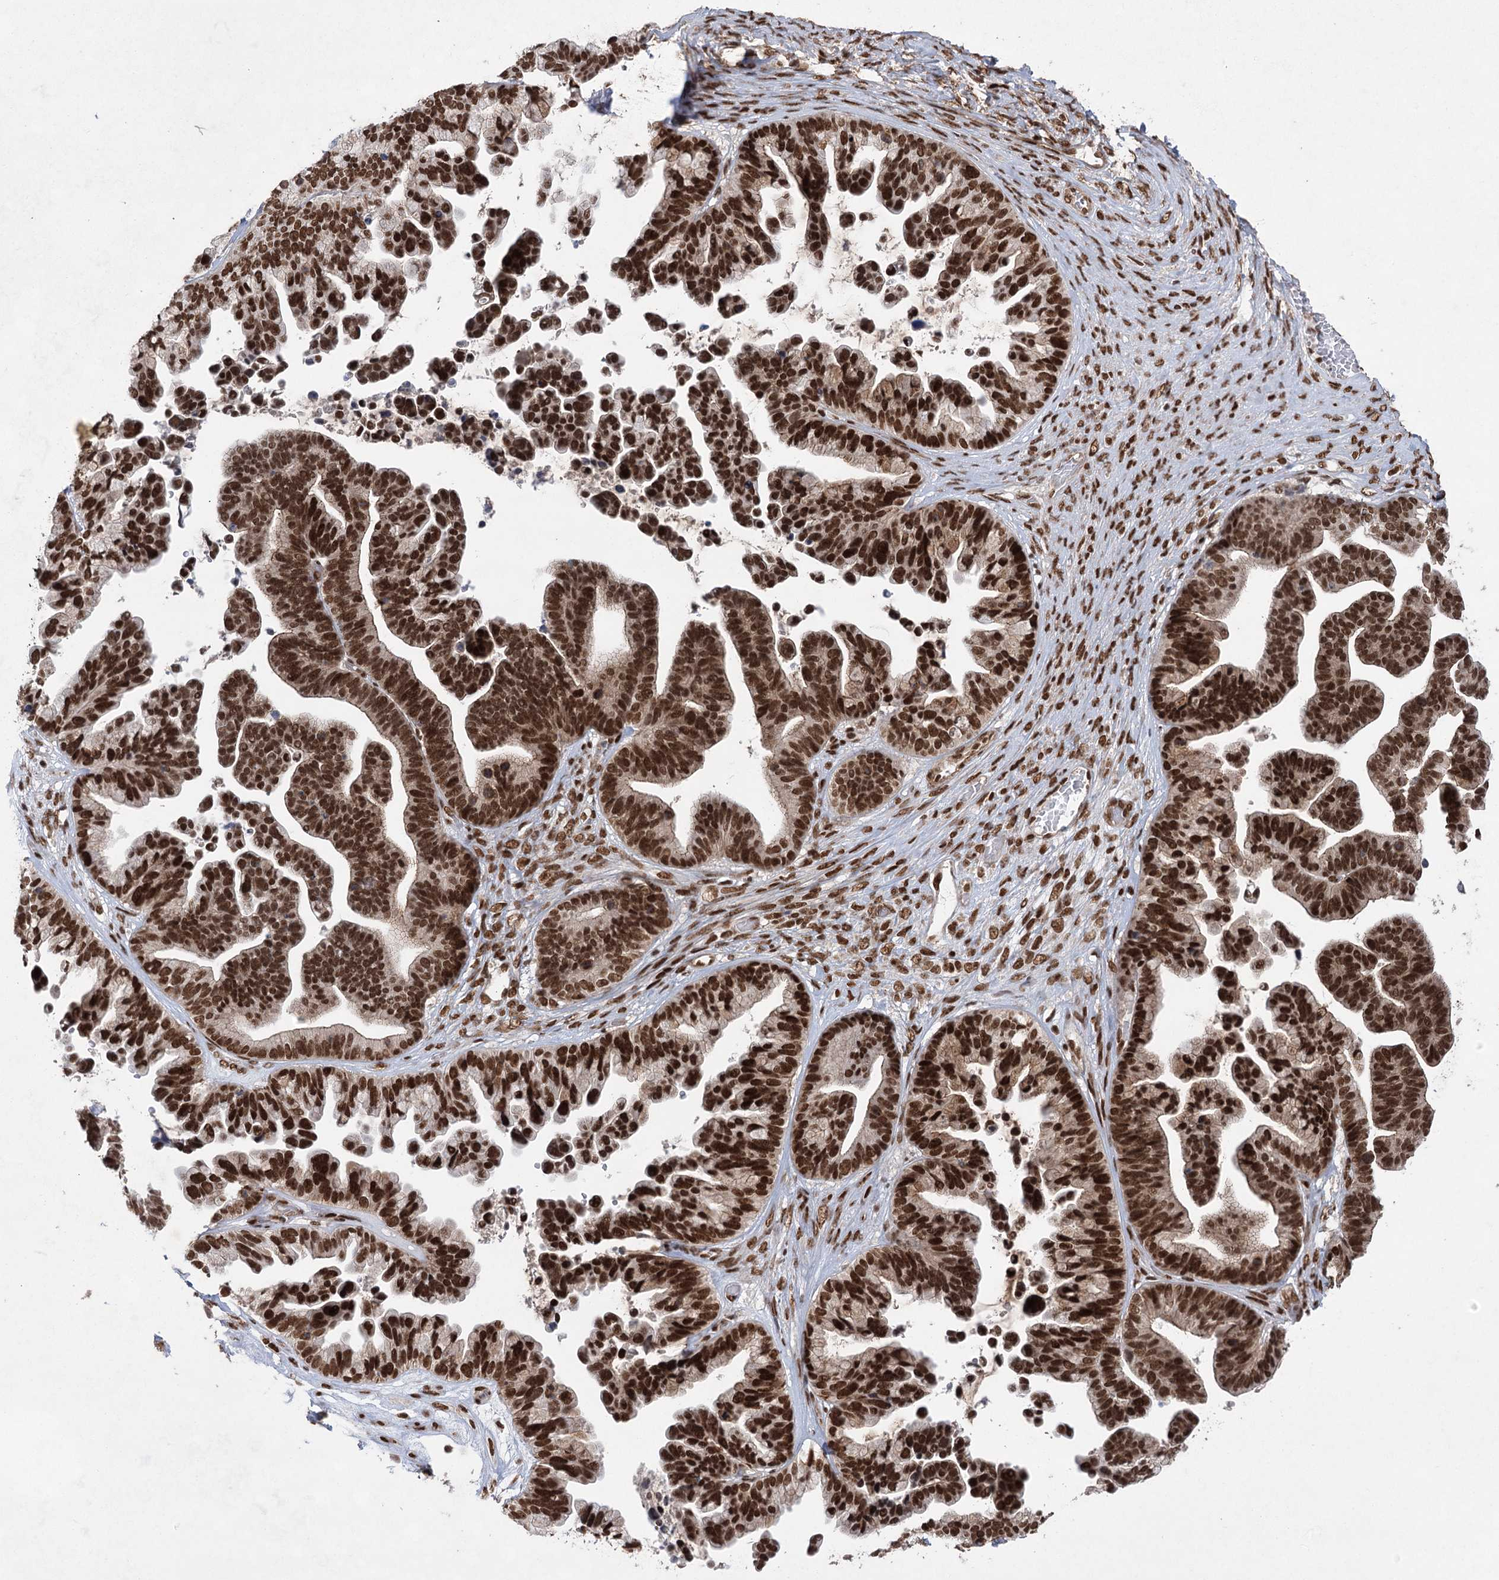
{"staining": {"intensity": "strong", "quantity": ">75%", "location": "nuclear"}, "tissue": "ovarian cancer", "cell_type": "Tumor cells", "image_type": "cancer", "snomed": [{"axis": "morphology", "description": "Cystadenocarcinoma, serous, NOS"}, {"axis": "topography", "description": "Ovary"}], "caption": "Protein staining of ovarian cancer tissue shows strong nuclear expression in approximately >75% of tumor cells.", "gene": "ZCCHC8", "patient": {"sex": "female", "age": 56}}